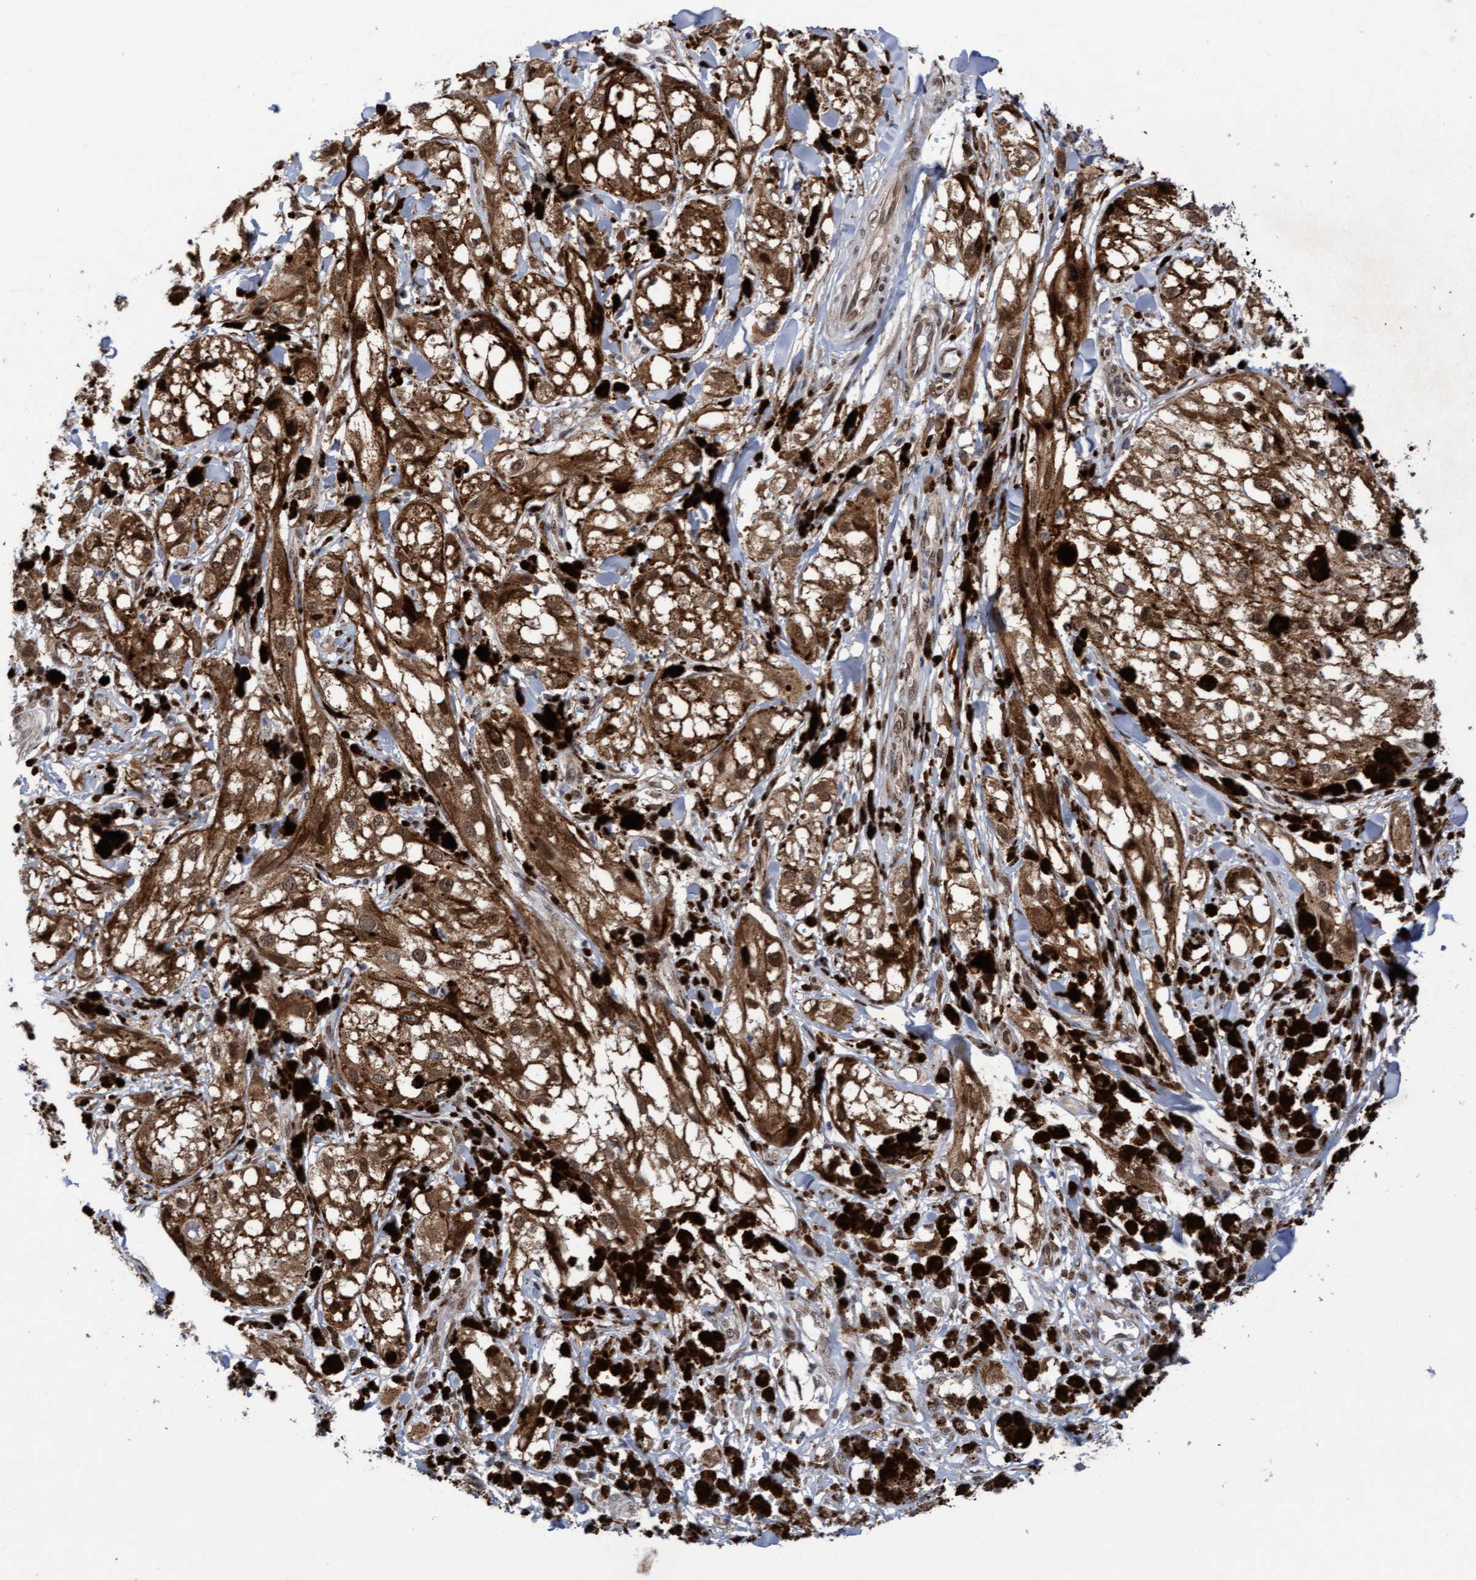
{"staining": {"intensity": "moderate", "quantity": ">75%", "location": "cytoplasmic/membranous,nuclear"}, "tissue": "melanoma", "cell_type": "Tumor cells", "image_type": "cancer", "snomed": [{"axis": "morphology", "description": "Malignant melanoma, NOS"}, {"axis": "topography", "description": "Skin"}], "caption": "Tumor cells exhibit medium levels of moderate cytoplasmic/membranous and nuclear expression in about >75% of cells in human melanoma.", "gene": "TANC2", "patient": {"sex": "male", "age": 88}}